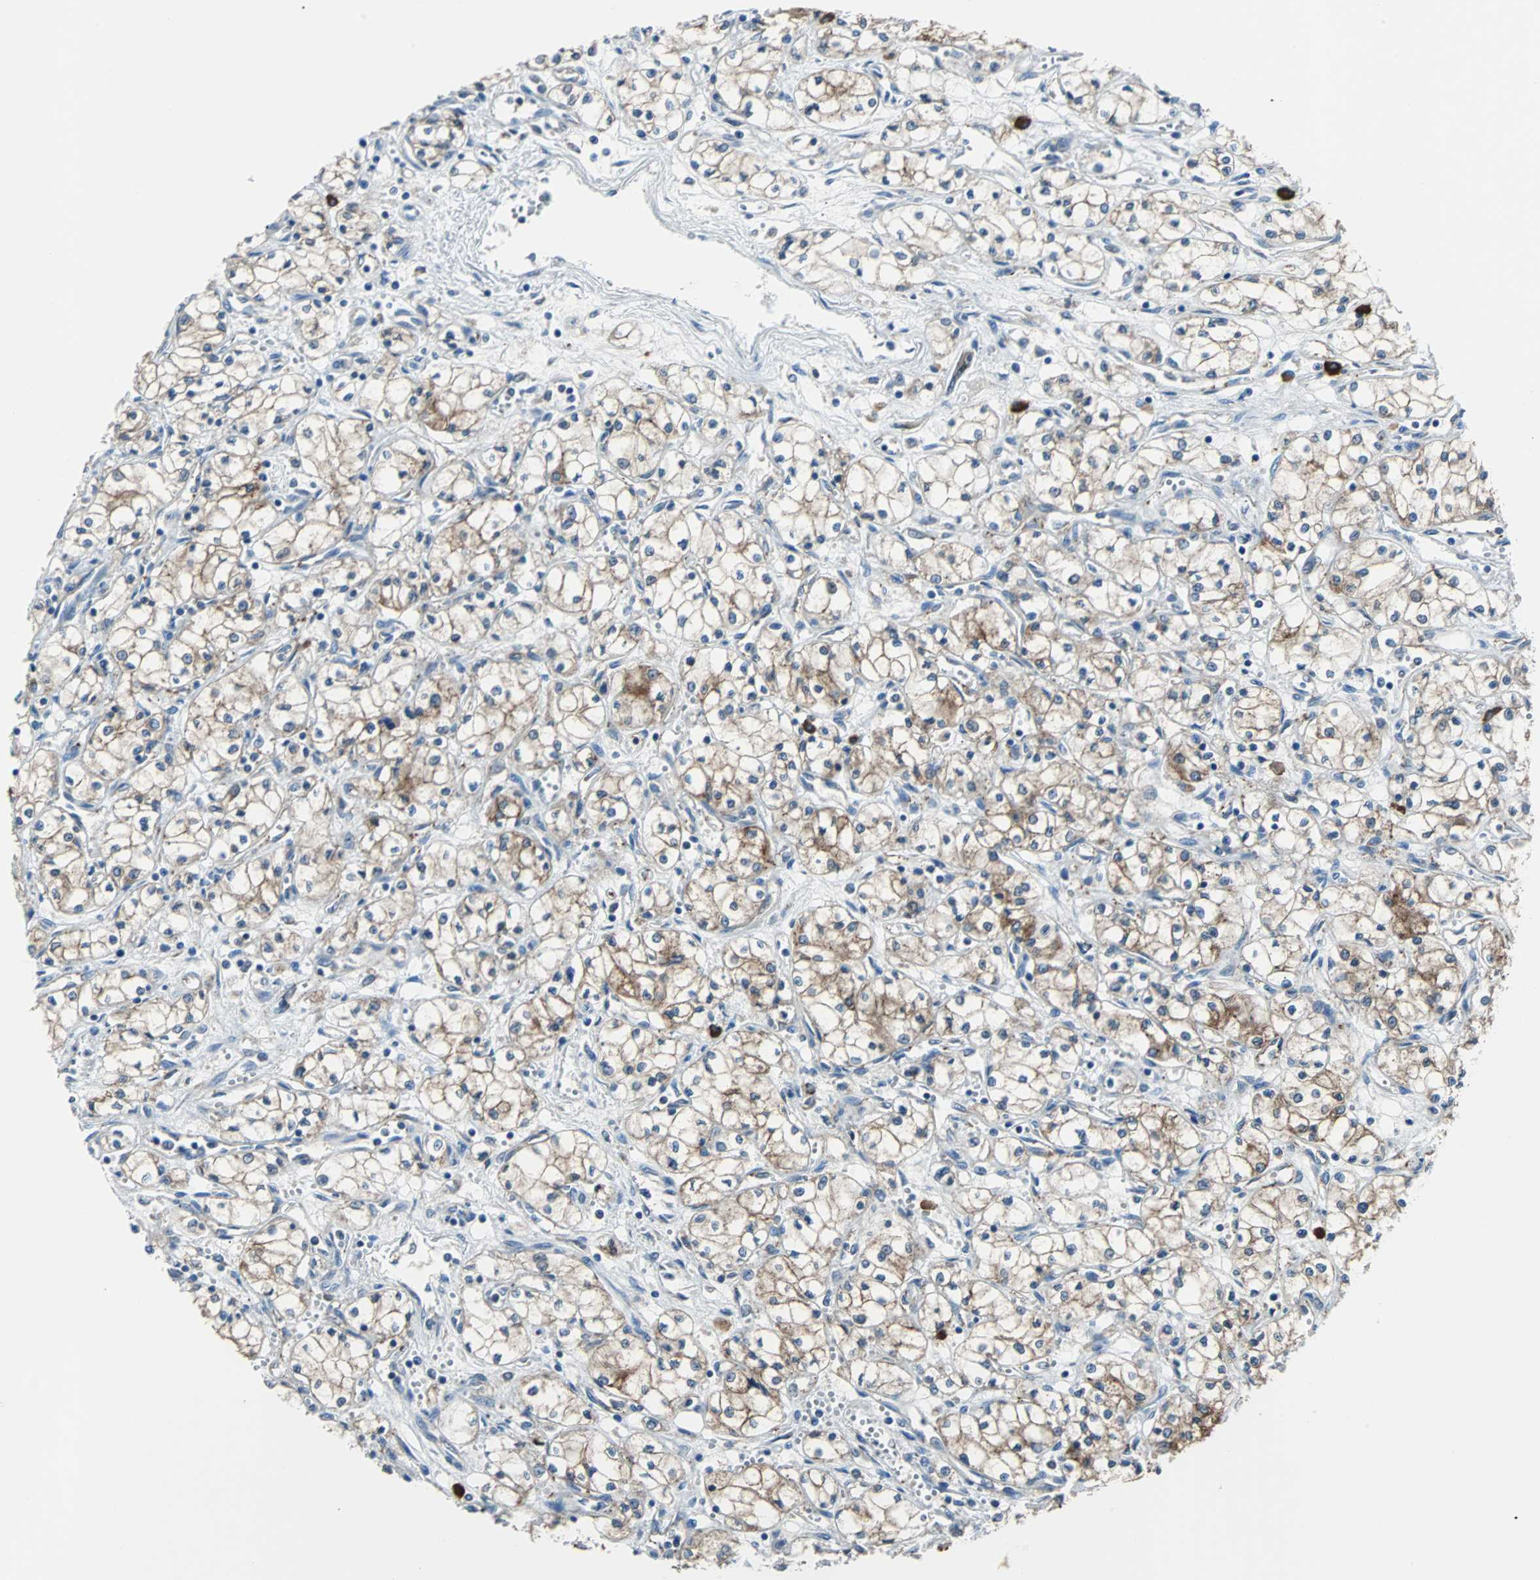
{"staining": {"intensity": "weak", "quantity": "25%-75%", "location": "cytoplasmic/membranous"}, "tissue": "renal cancer", "cell_type": "Tumor cells", "image_type": "cancer", "snomed": [{"axis": "morphology", "description": "Normal tissue, NOS"}, {"axis": "morphology", "description": "Adenocarcinoma, NOS"}, {"axis": "topography", "description": "Kidney"}], "caption": "A photomicrograph of human renal adenocarcinoma stained for a protein displays weak cytoplasmic/membranous brown staining in tumor cells.", "gene": "PDIA4", "patient": {"sex": "male", "age": 59}}